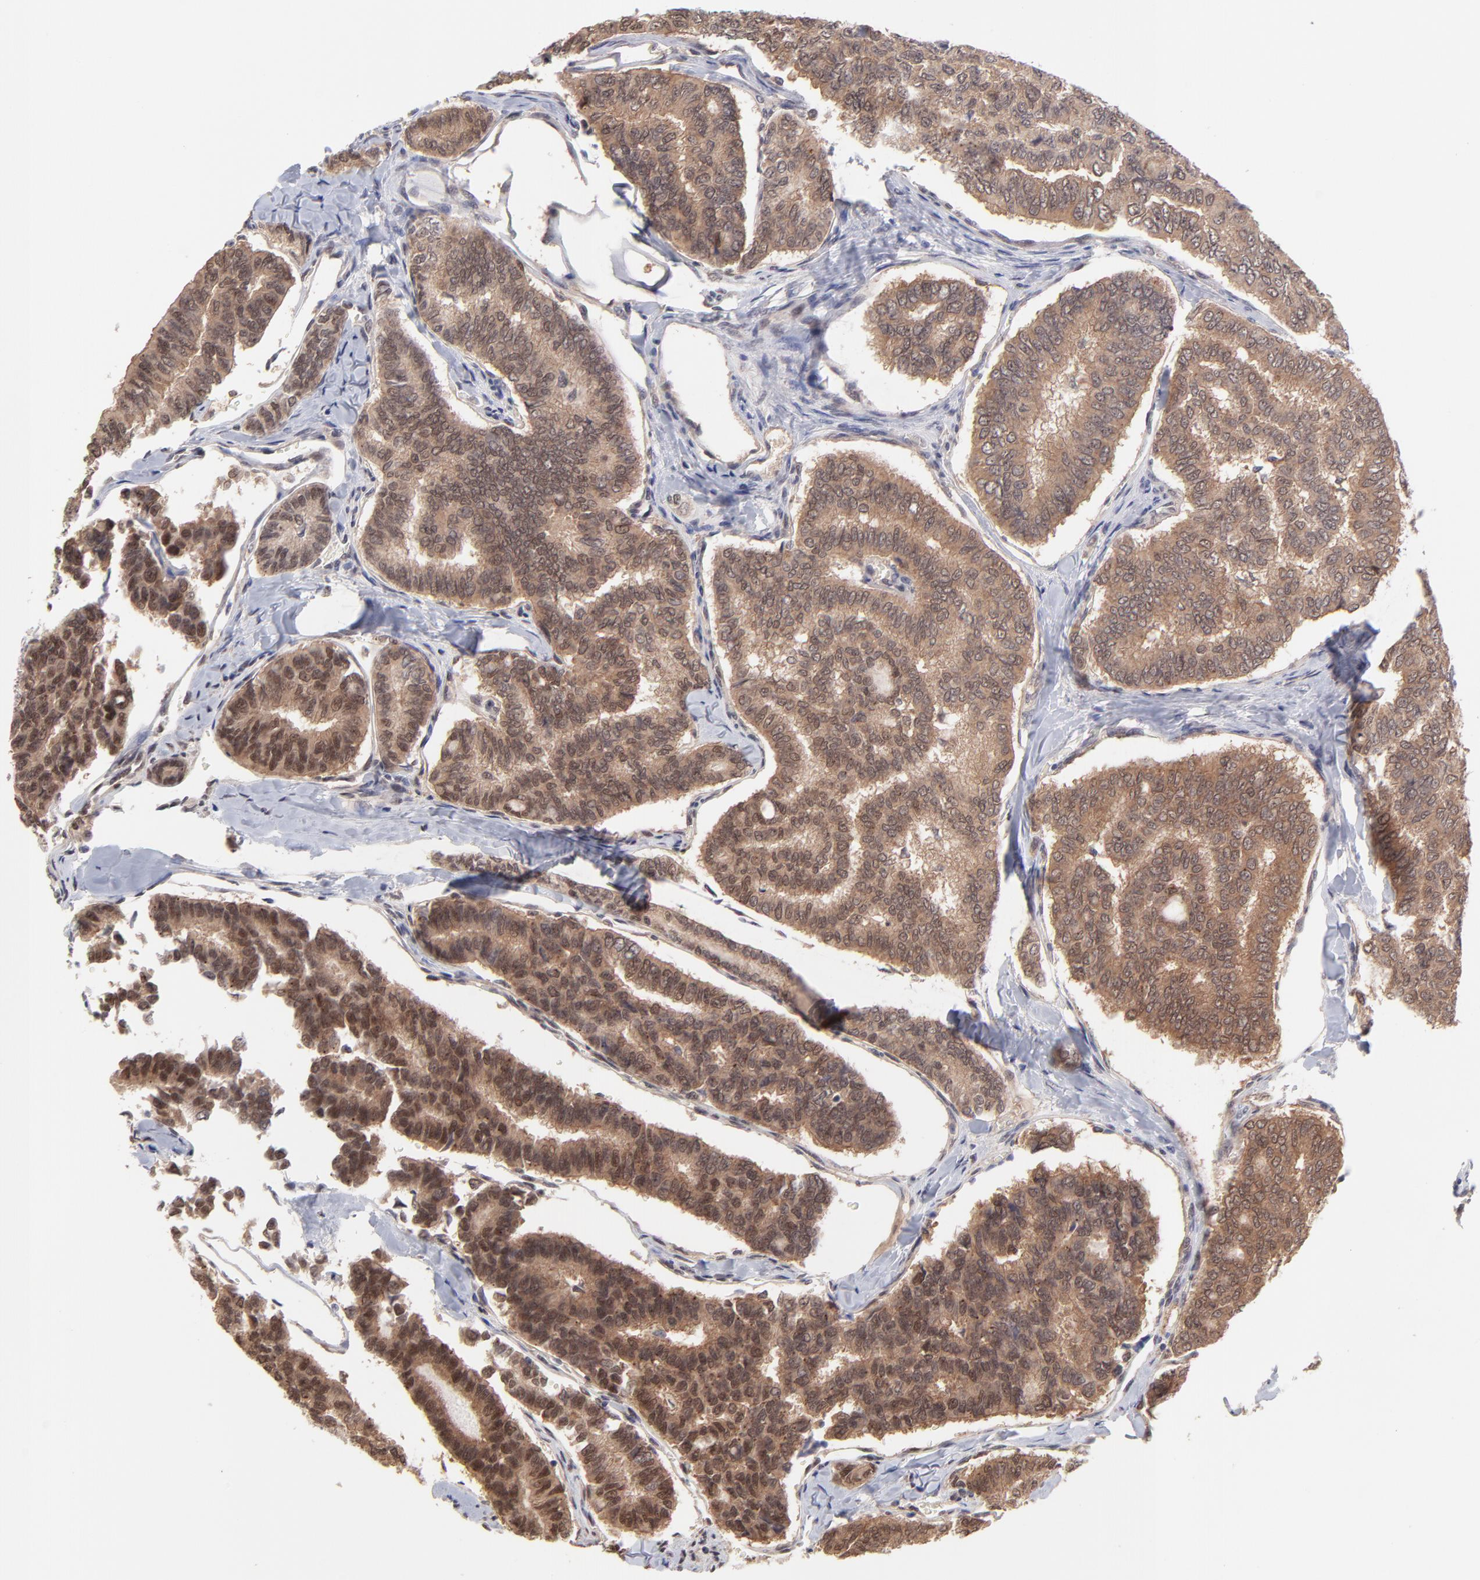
{"staining": {"intensity": "moderate", "quantity": ">75%", "location": "cytoplasmic/membranous"}, "tissue": "thyroid cancer", "cell_type": "Tumor cells", "image_type": "cancer", "snomed": [{"axis": "morphology", "description": "Papillary adenocarcinoma, NOS"}, {"axis": "topography", "description": "Thyroid gland"}], "caption": "Immunohistochemistry (IHC) staining of thyroid cancer, which displays medium levels of moderate cytoplasmic/membranous positivity in about >75% of tumor cells indicating moderate cytoplasmic/membranous protein expression. The staining was performed using DAB (brown) for protein detection and nuclei were counterstained in hematoxylin (blue).", "gene": "UBE2E3", "patient": {"sex": "female", "age": 35}}